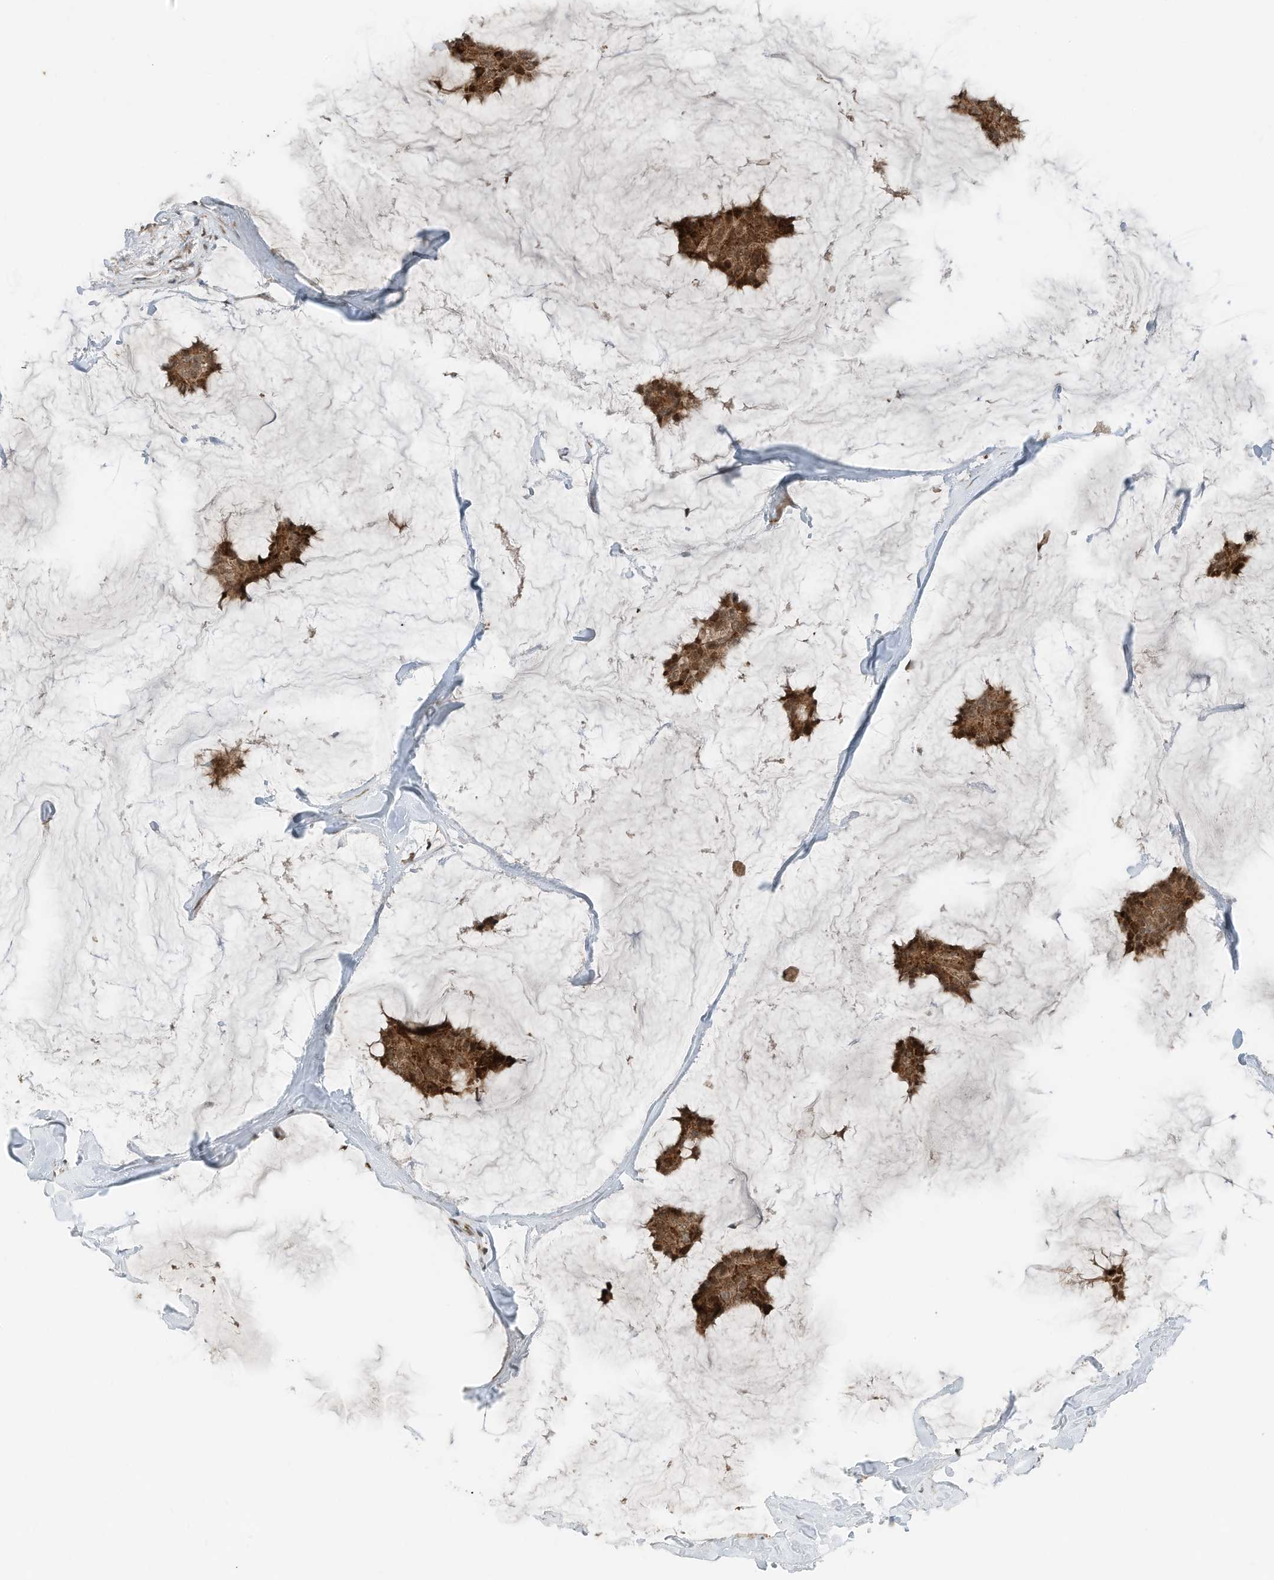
{"staining": {"intensity": "strong", "quantity": ">75%", "location": "cytoplasmic/membranous"}, "tissue": "breast cancer", "cell_type": "Tumor cells", "image_type": "cancer", "snomed": [{"axis": "morphology", "description": "Duct carcinoma"}, {"axis": "topography", "description": "Breast"}], "caption": "Protein analysis of breast intraductal carcinoma tissue shows strong cytoplasmic/membranous expression in about >75% of tumor cells.", "gene": "RMND1", "patient": {"sex": "female", "age": 93}}